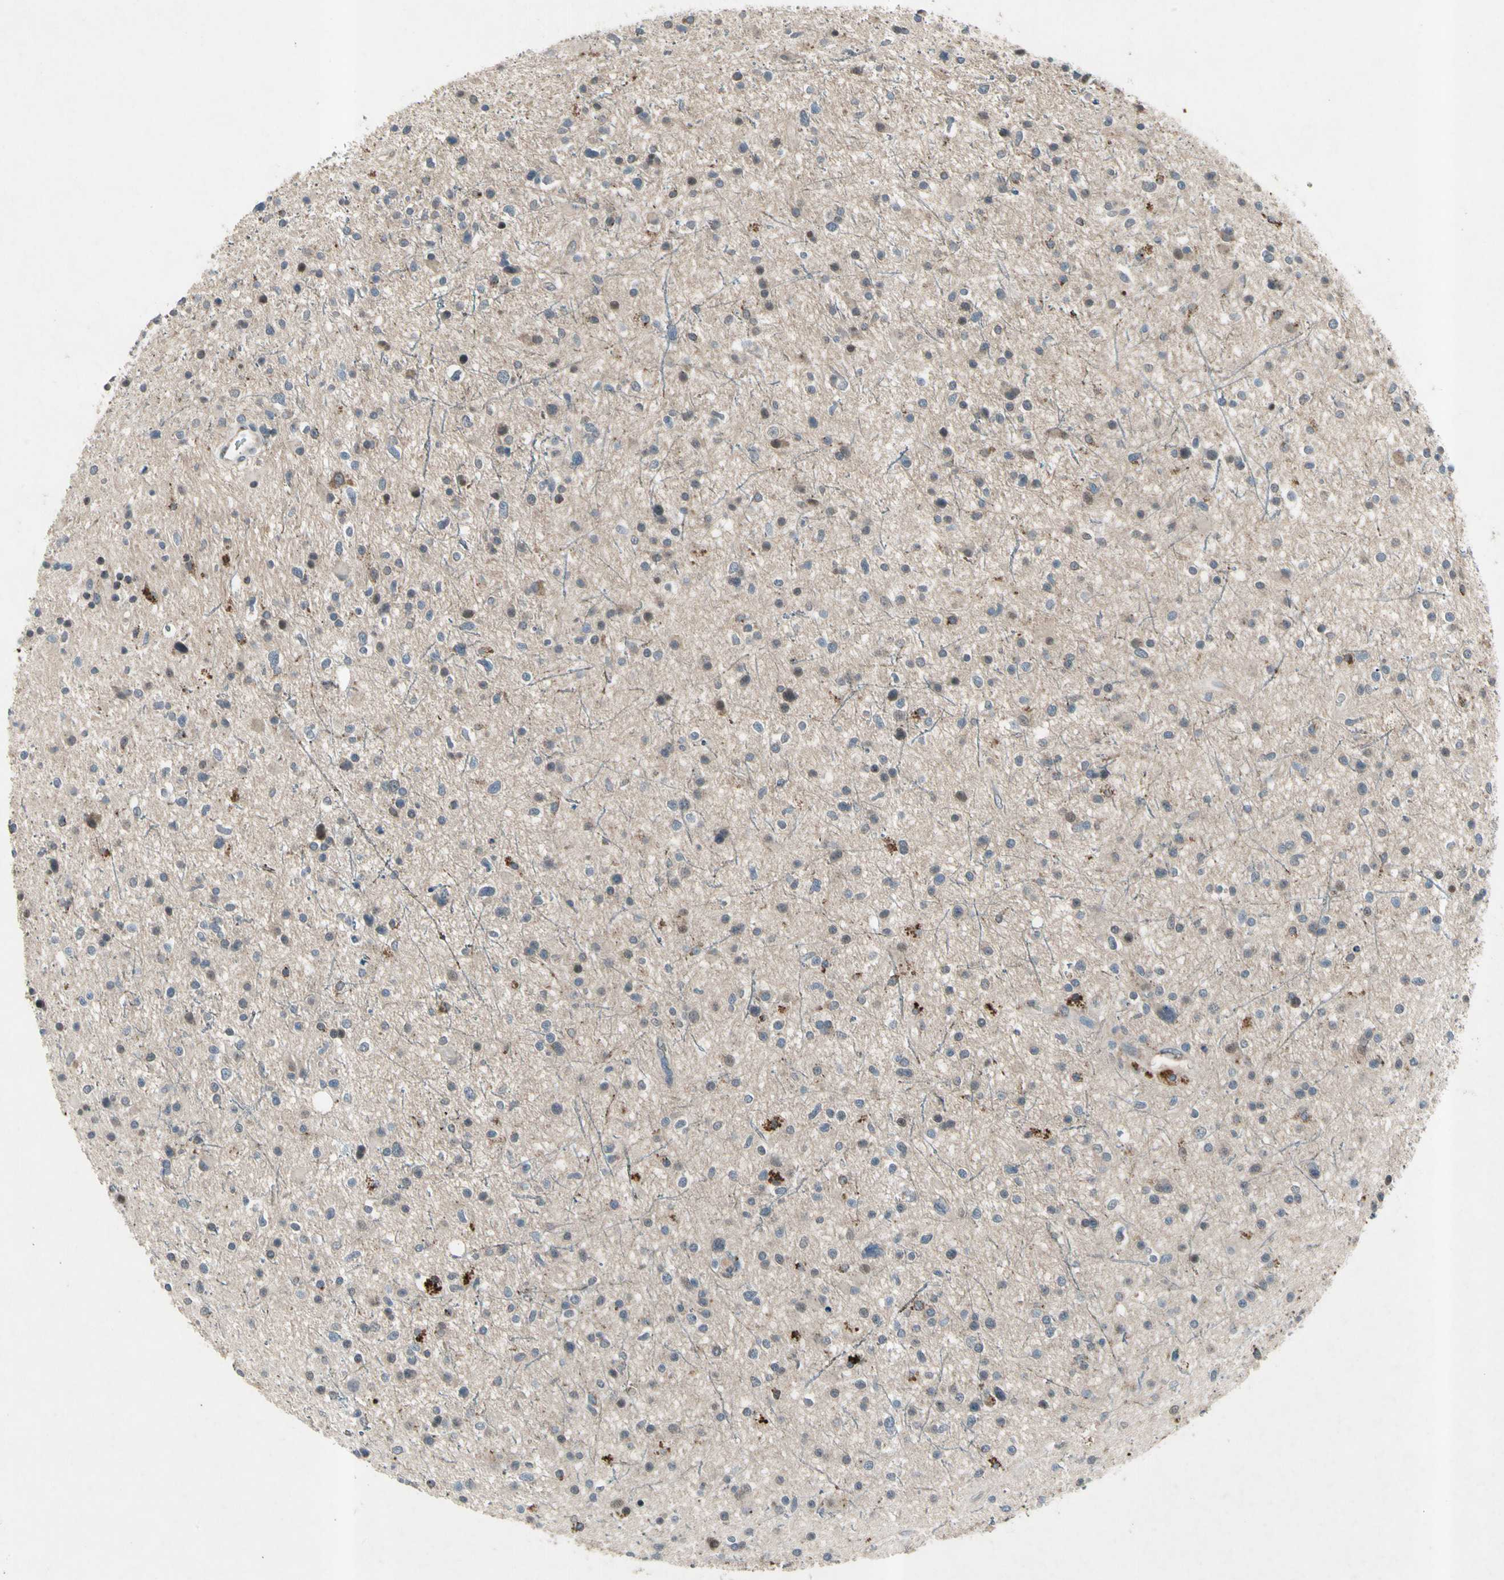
{"staining": {"intensity": "moderate", "quantity": "<25%", "location": "cytoplasmic/membranous"}, "tissue": "glioma", "cell_type": "Tumor cells", "image_type": "cancer", "snomed": [{"axis": "morphology", "description": "Glioma, malignant, High grade"}, {"axis": "topography", "description": "Brain"}], "caption": "Immunohistochemistry (IHC) photomicrograph of human malignant glioma (high-grade) stained for a protein (brown), which exhibits low levels of moderate cytoplasmic/membranous expression in approximately <25% of tumor cells.", "gene": "NMI", "patient": {"sex": "male", "age": 33}}